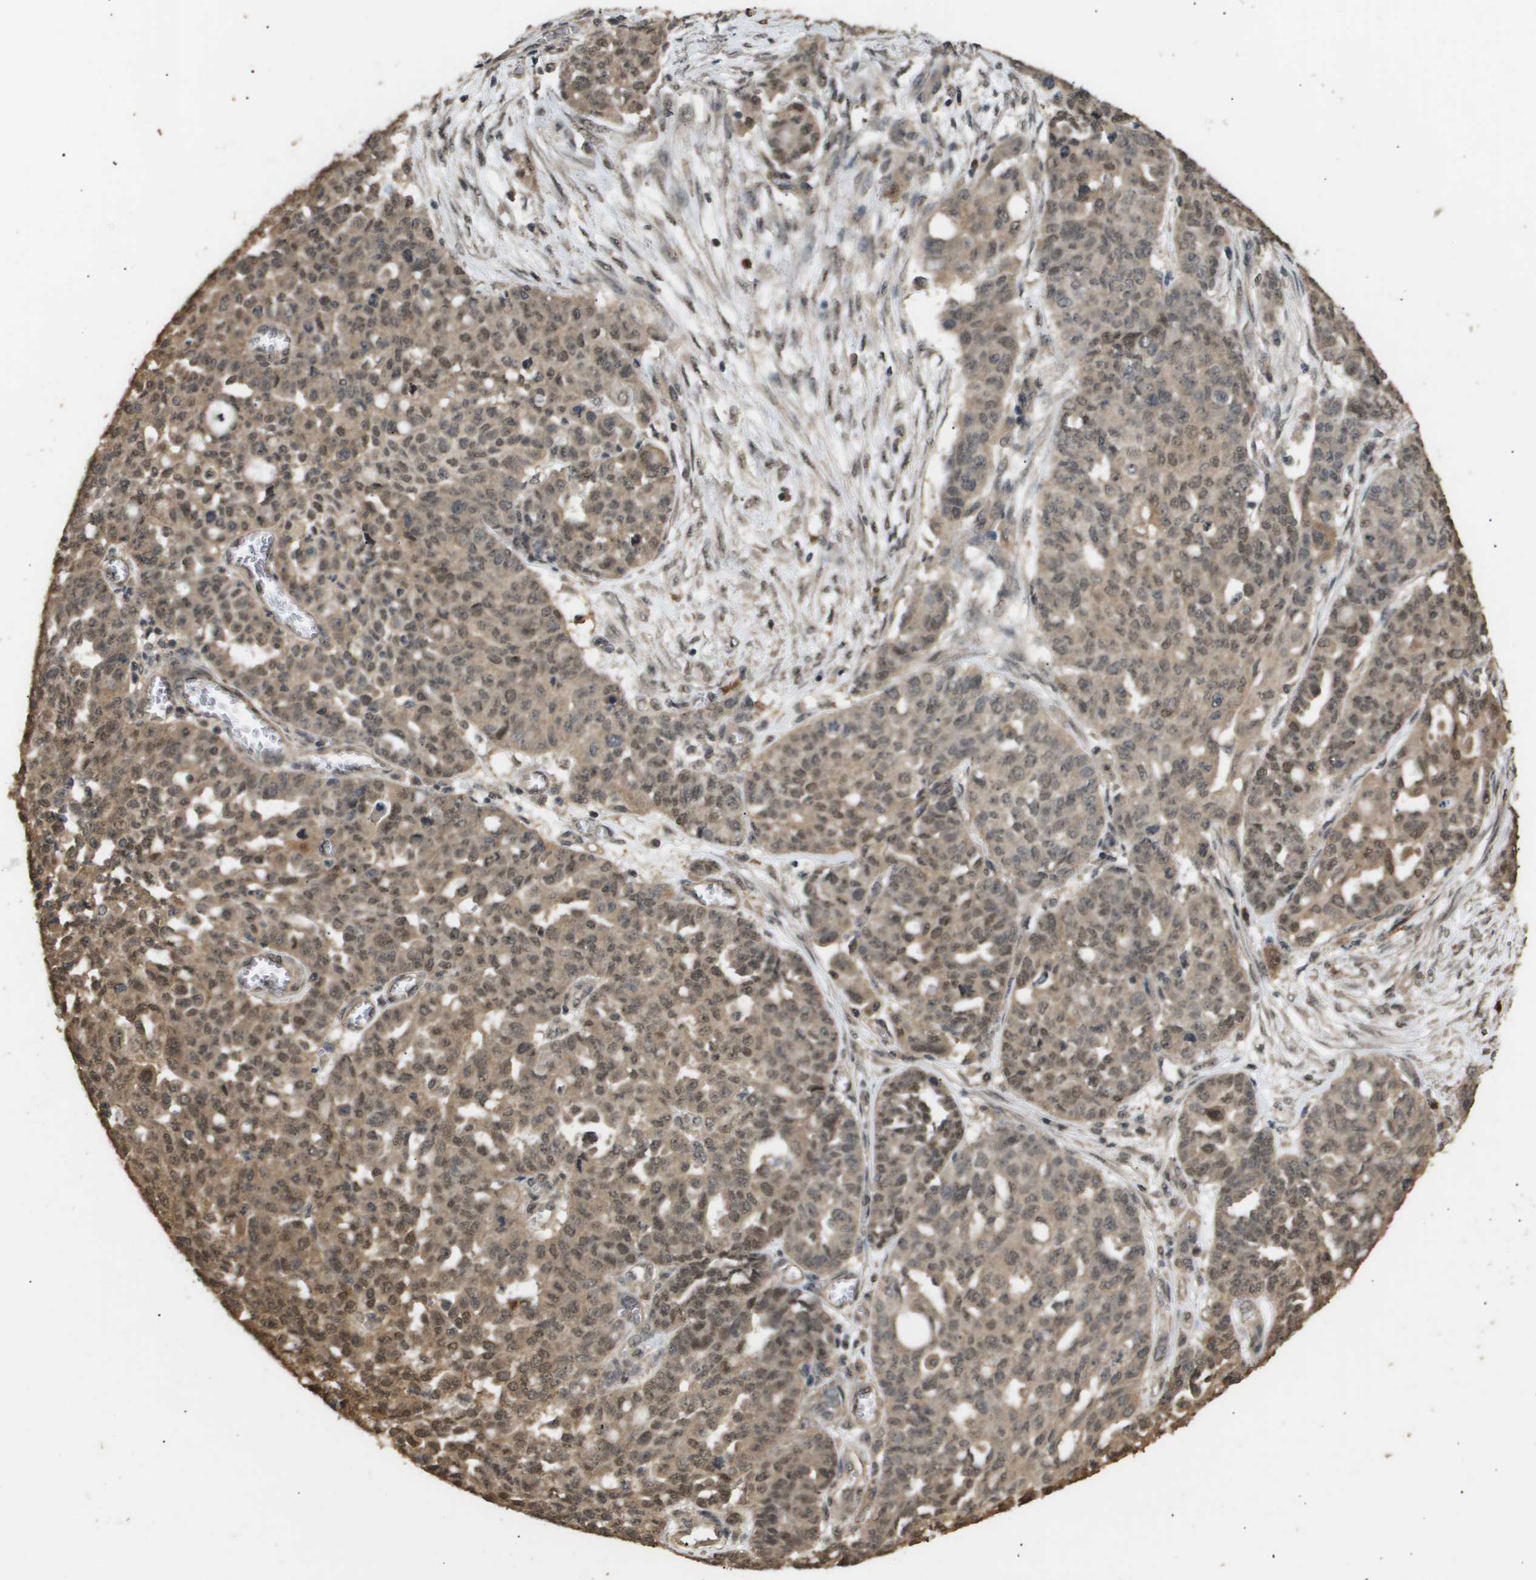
{"staining": {"intensity": "moderate", "quantity": ">75%", "location": "cytoplasmic/membranous,nuclear"}, "tissue": "ovarian cancer", "cell_type": "Tumor cells", "image_type": "cancer", "snomed": [{"axis": "morphology", "description": "Cystadenocarcinoma, serous, NOS"}, {"axis": "topography", "description": "Ovary"}], "caption": "Ovarian cancer (serous cystadenocarcinoma) tissue exhibits moderate cytoplasmic/membranous and nuclear positivity in about >75% of tumor cells", "gene": "ING1", "patient": {"sex": "female", "age": 56}}